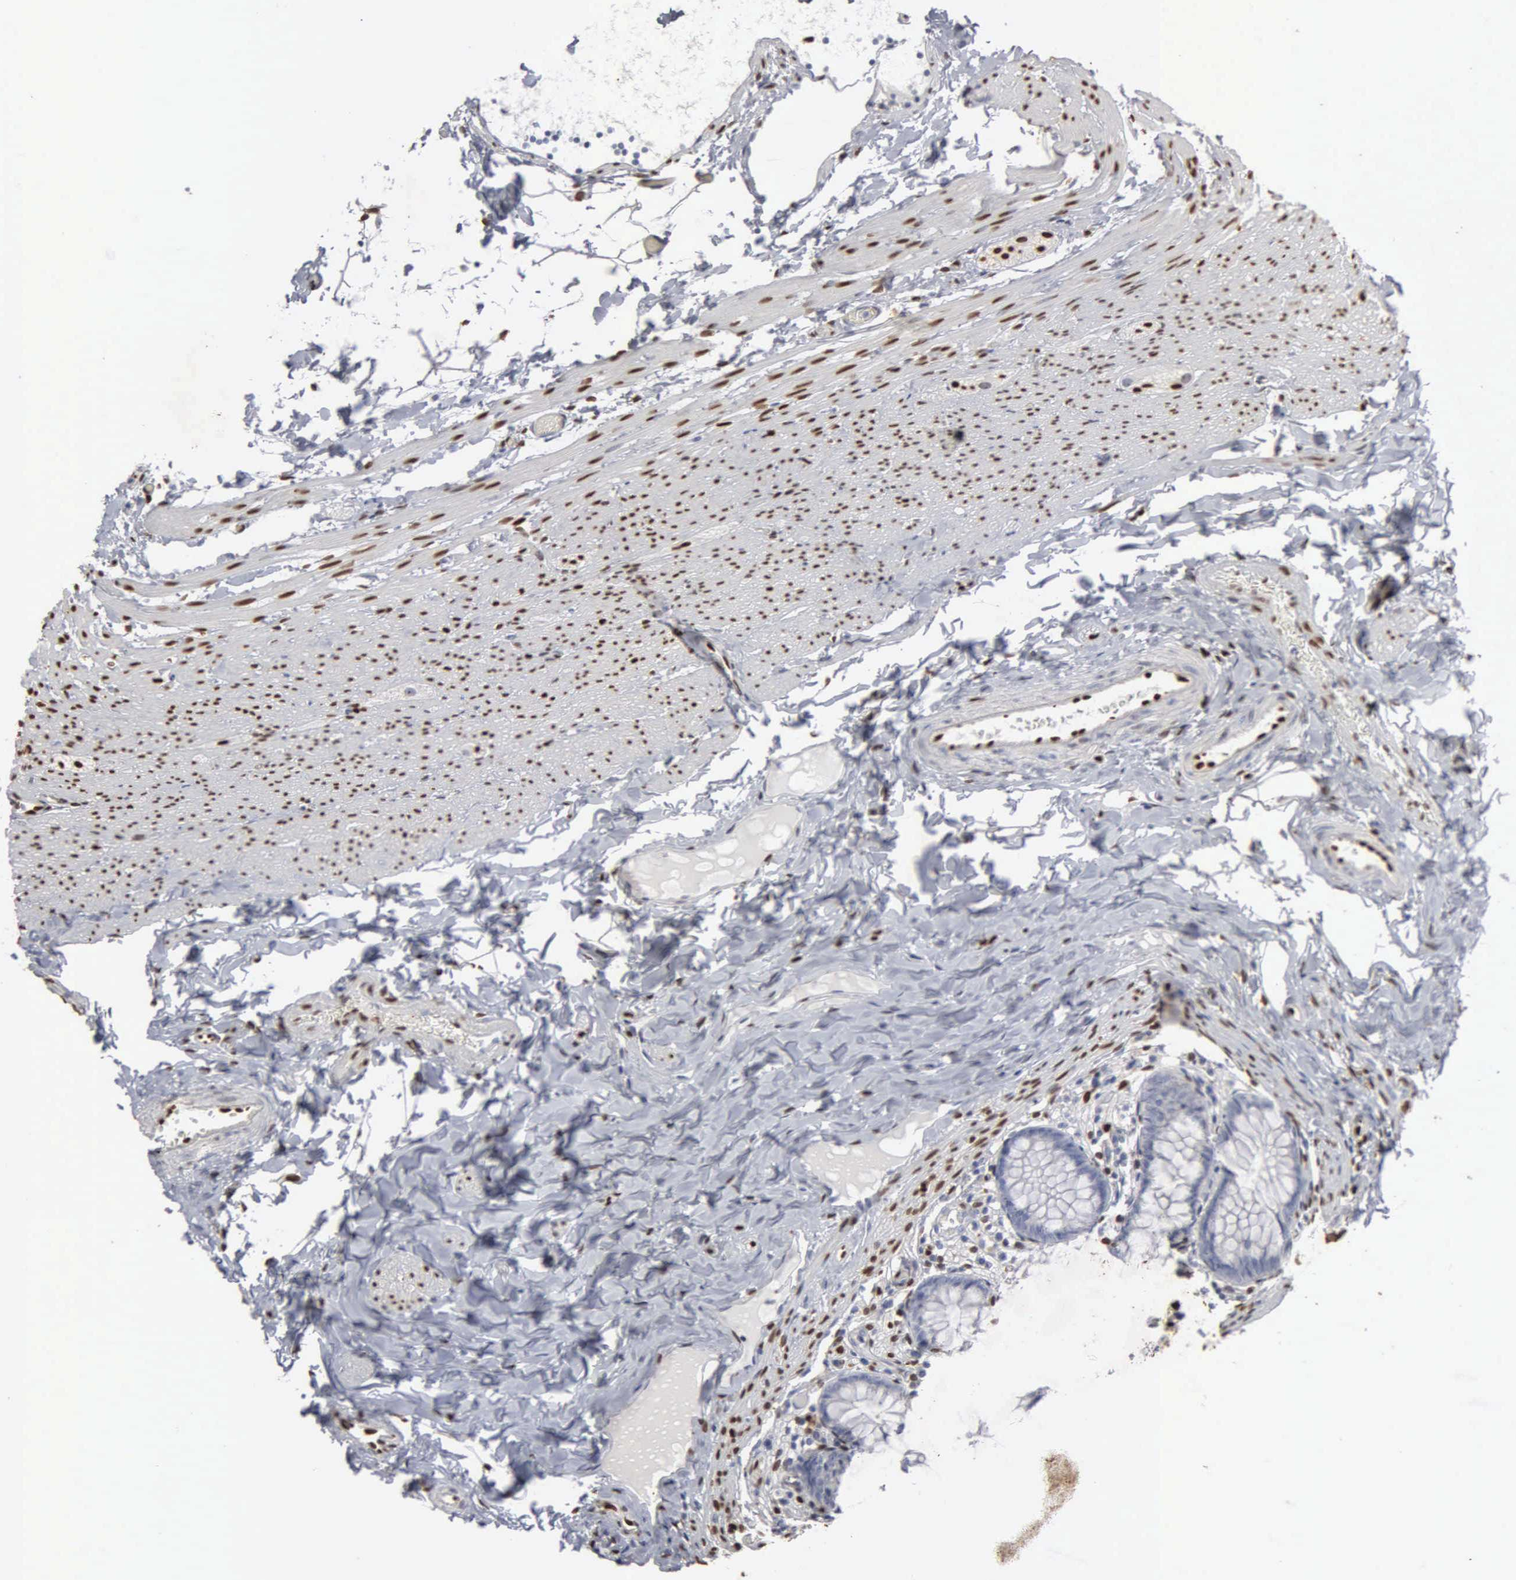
{"staining": {"intensity": "negative", "quantity": "none", "location": "none"}, "tissue": "appendix", "cell_type": "Glandular cells", "image_type": "normal", "snomed": [{"axis": "morphology", "description": "Normal tissue, NOS"}, {"axis": "topography", "description": "Appendix"}], "caption": "DAB immunohistochemical staining of unremarkable appendix displays no significant expression in glandular cells. (DAB IHC, high magnification).", "gene": "FGF2", "patient": {"sex": "male", "age": 7}}